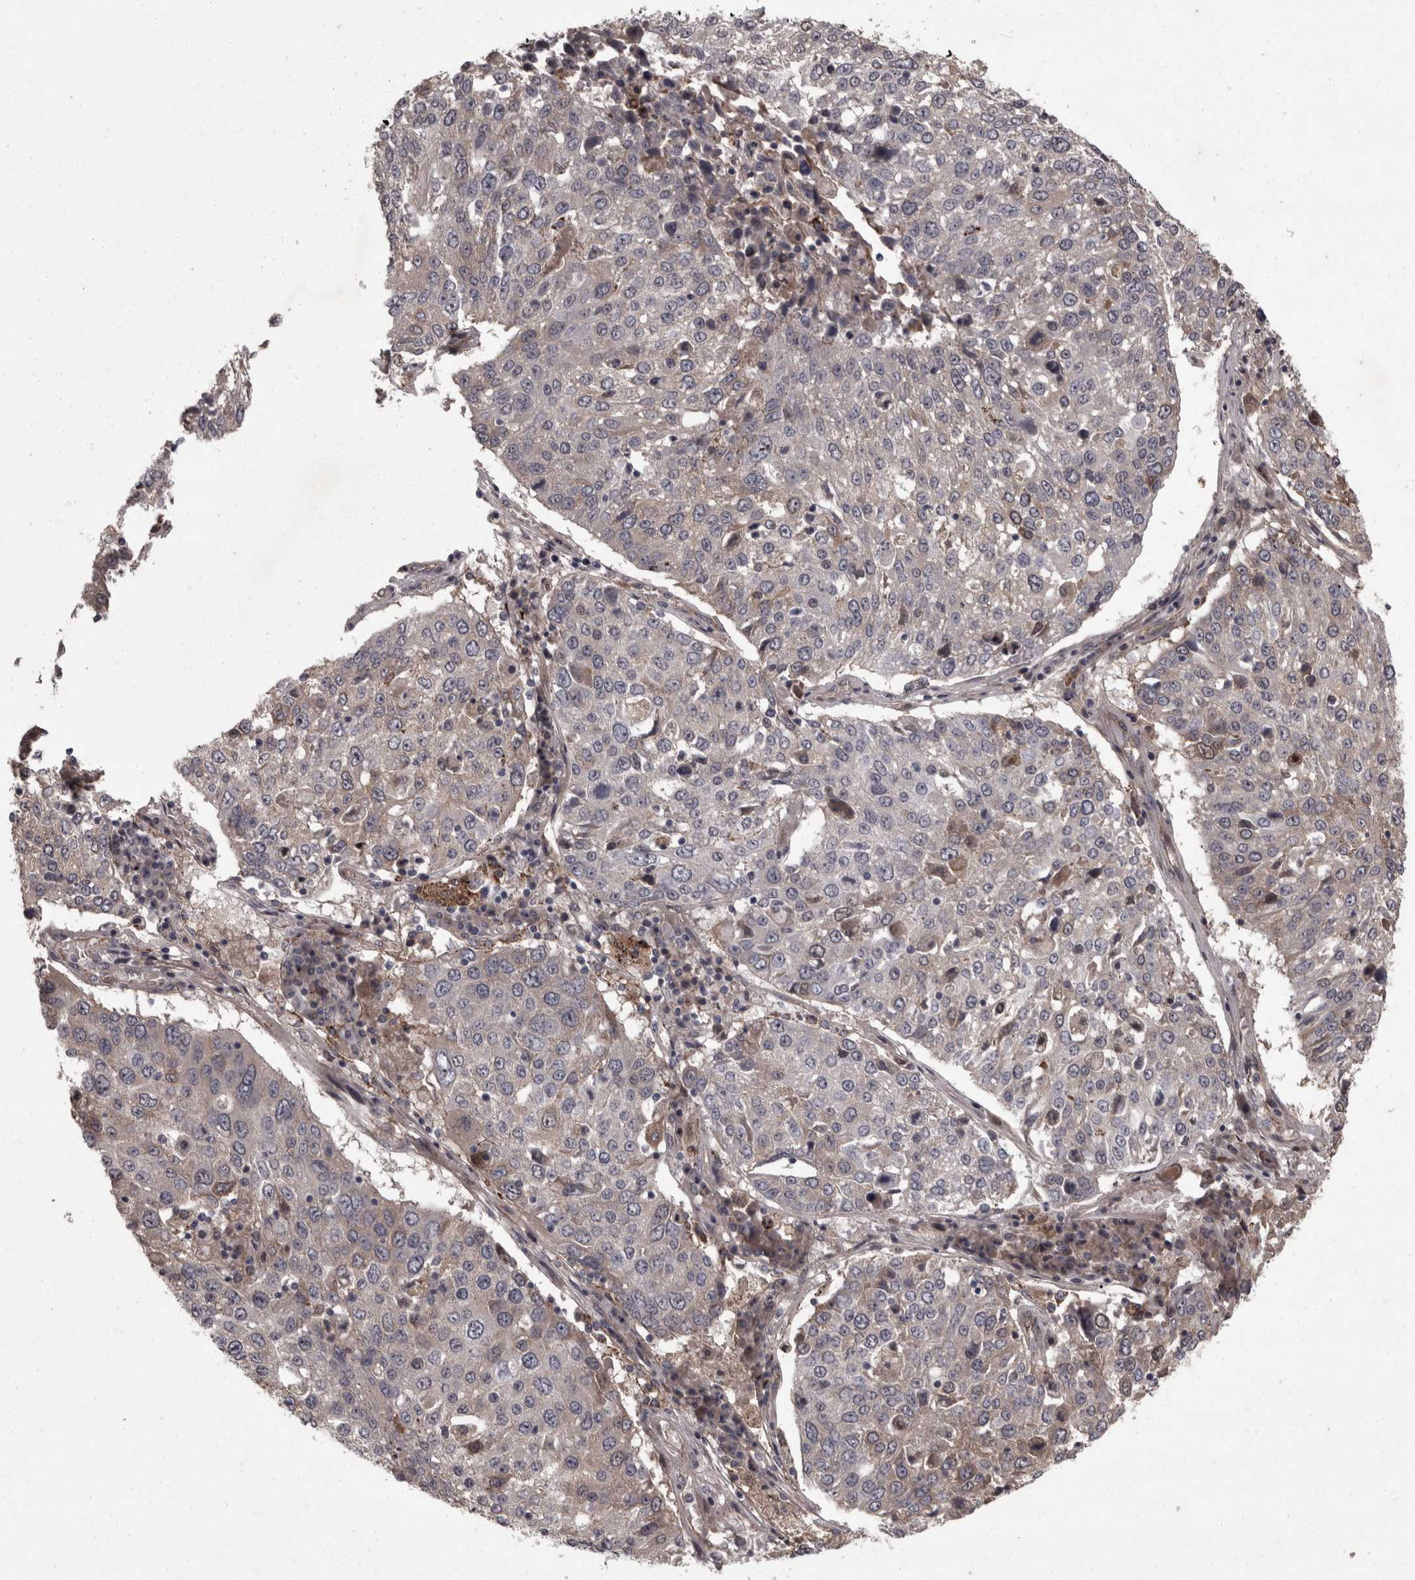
{"staining": {"intensity": "weak", "quantity": "<25%", "location": "cytoplasmic/membranous"}, "tissue": "lung cancer", "cell_type": "Tumor cells", "image_type": "cancer", "snomed": [{"axis": "morphology", "description": "Squamous cell carcinoma, NOS"}, {"axis": "topography", "description": "Lung"}], "caption": "This histopathology image is of lung cancer stained with immunohistochemistry to label a protein in brown with the nuclei are counter-stained blue. There is no staining in tumor cells. (Stains: DAB immunohistochemistry (IHC) with hematoxylin counter stain, Microscopy: brightfield microscopy at high magnification).", "gene": "PCDH17", "patient": {"sex": "male", "age": 65}}